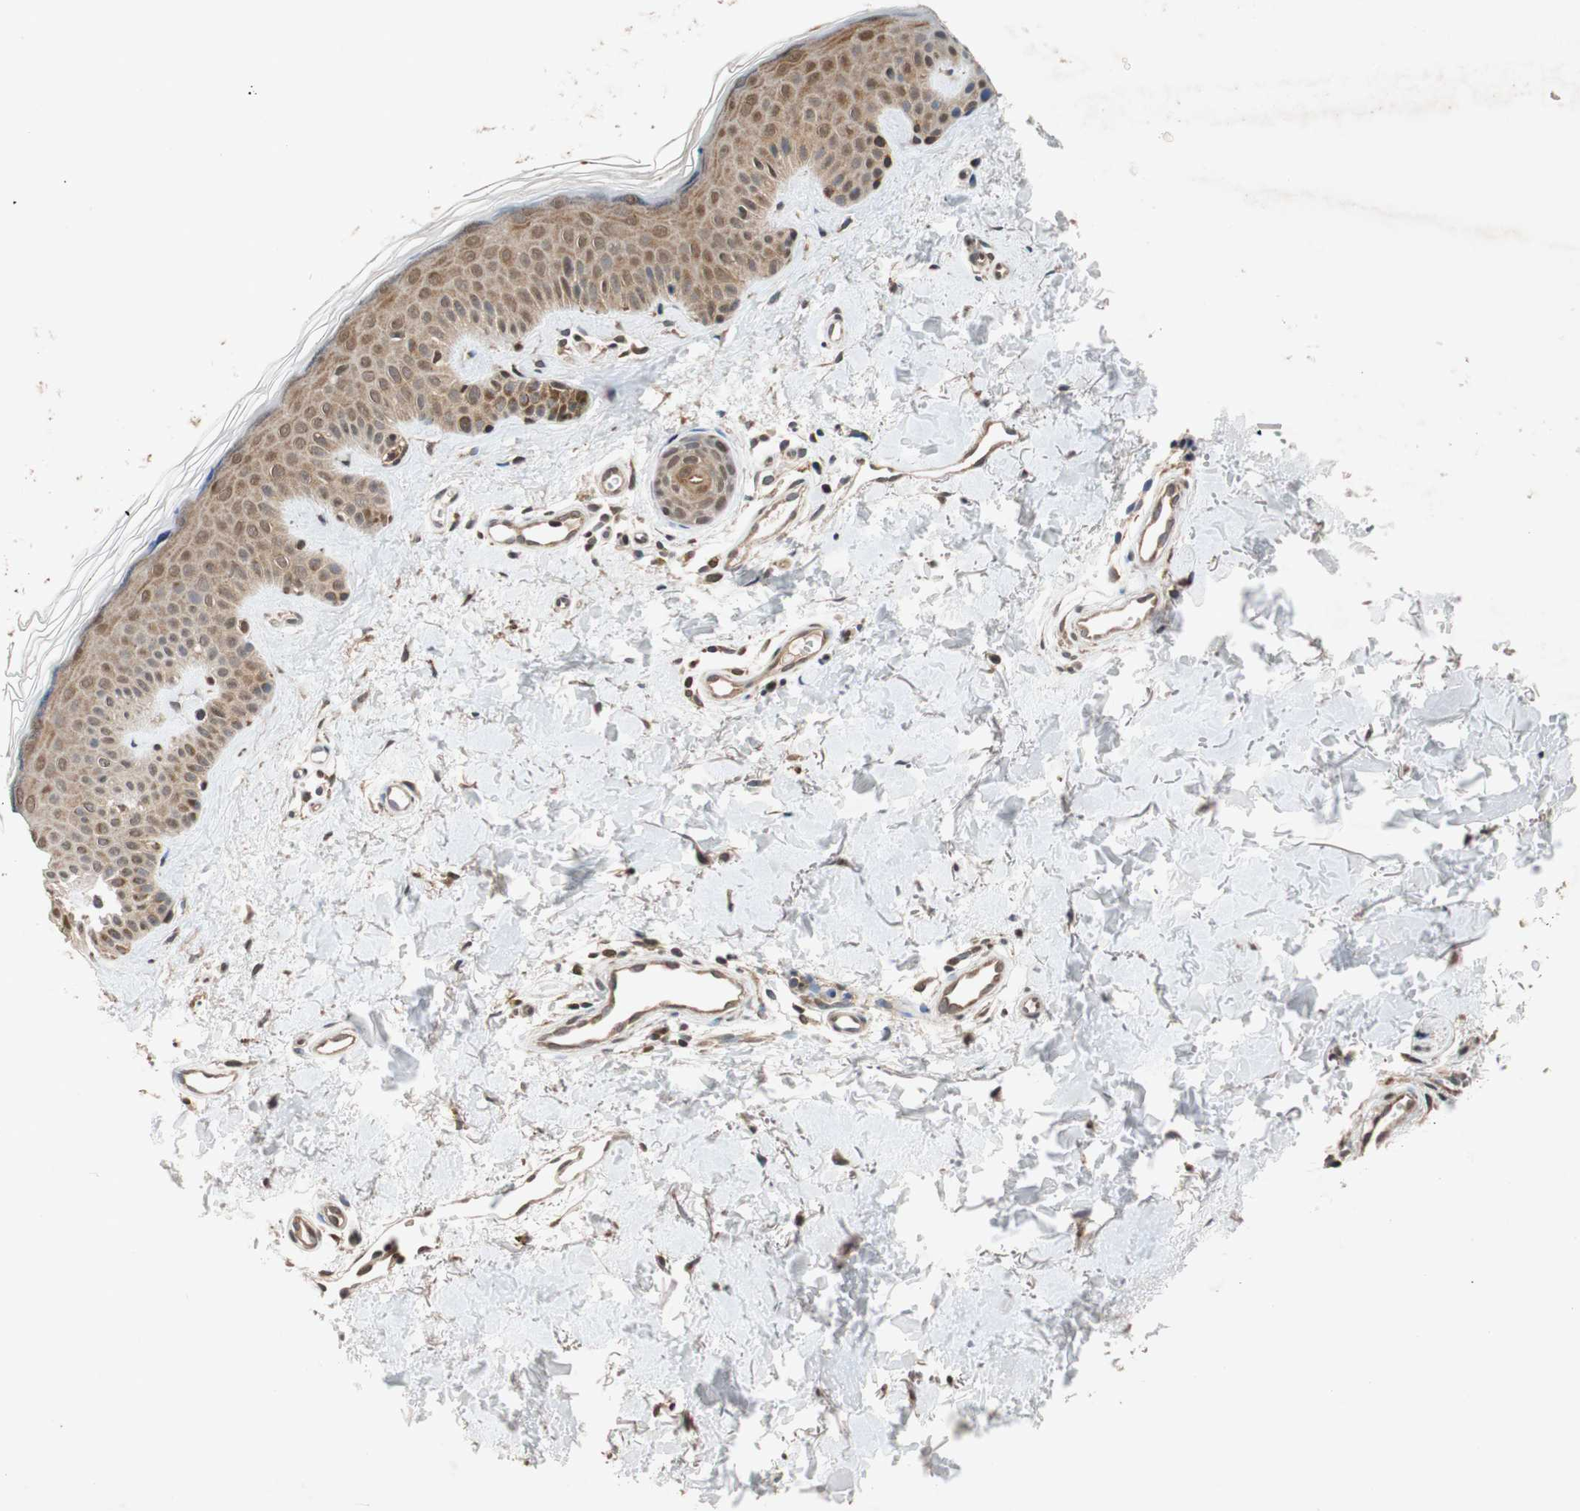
{"staining": {"intensity": "strong", "quantity": ">75%", "location": "cytoplasmic/membranous"}, "tissue": "skin", "cell_type": "Fibroblasts", "image_type": "normal", "snomed": [{"axis": "morphology", "description": "Normal tissue, NOS"}, {"axis": "topography", "description": "Skin"}], "caption": "IHC (DAB (3,3'-diaminobenzidine)) staining of normal human skin shows strong cytoplasmic/membranous protein positivity in approximately >75% of fibroblasts. (brown staining indicates protein expression, while blue staining denotes nuclei).", "gene": "AUP1", "patient": {"sex": "male", "age": 67}}